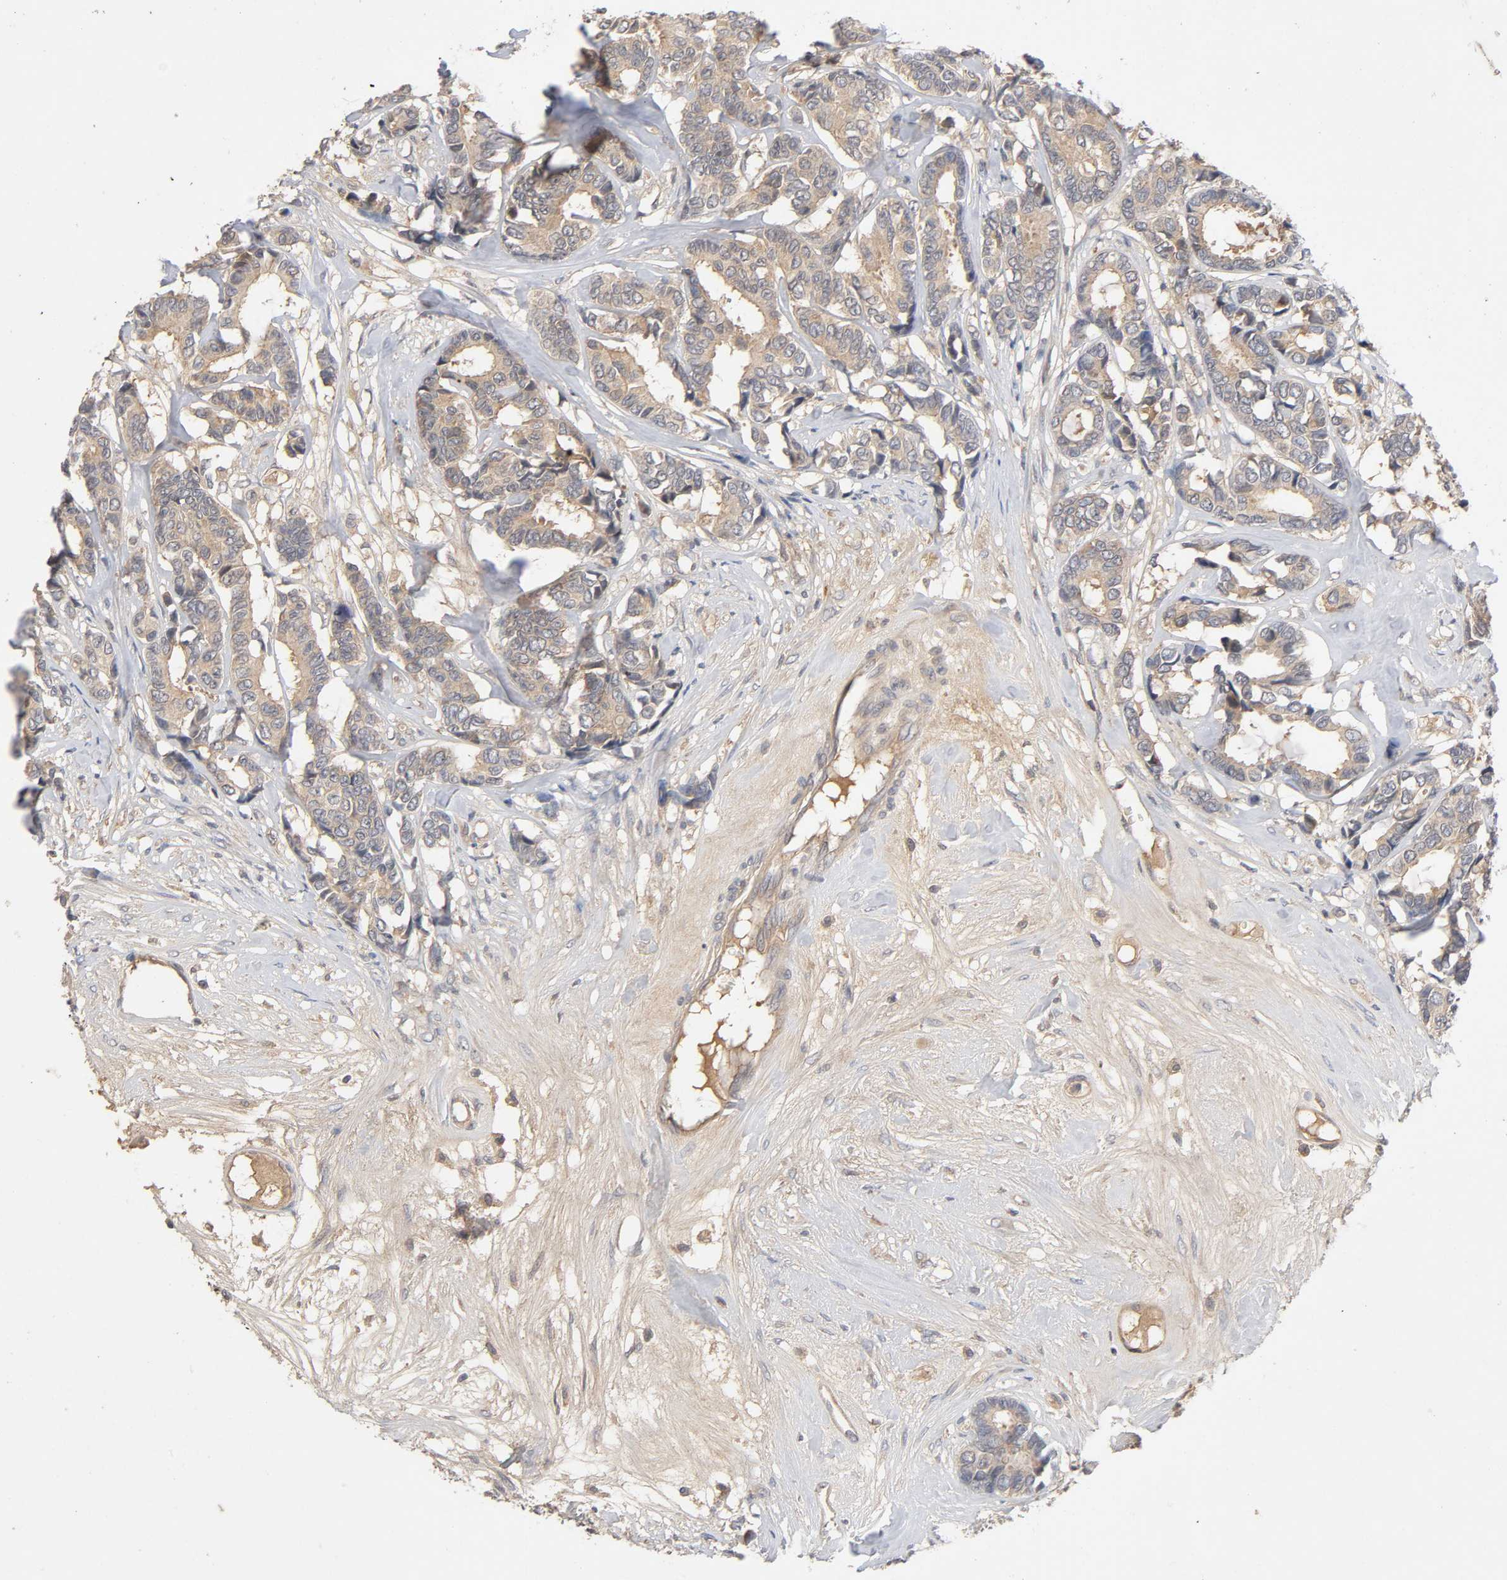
{"staining": {"intensity": "moderate", "quantity": ">75%", "location": "cytoplasmic/membranous"}, "tissue": "breast cancer", "cell_type": "Tumor cells", "image_type": "cancer", "snomed": [{"axis": "morphology", "description": "Duct carcinoma"}, {"axis": "topography", "description": "Breast"}], "caption": "Breast infiltrating ductal carcinoma stained with immunohistochemistry (IHC) reveals moderate cytoplasmic/membranous positivity in about >75% of tumor cells.", "gene": "CPB2", "patient": {"sex": "female", "age": 87}}